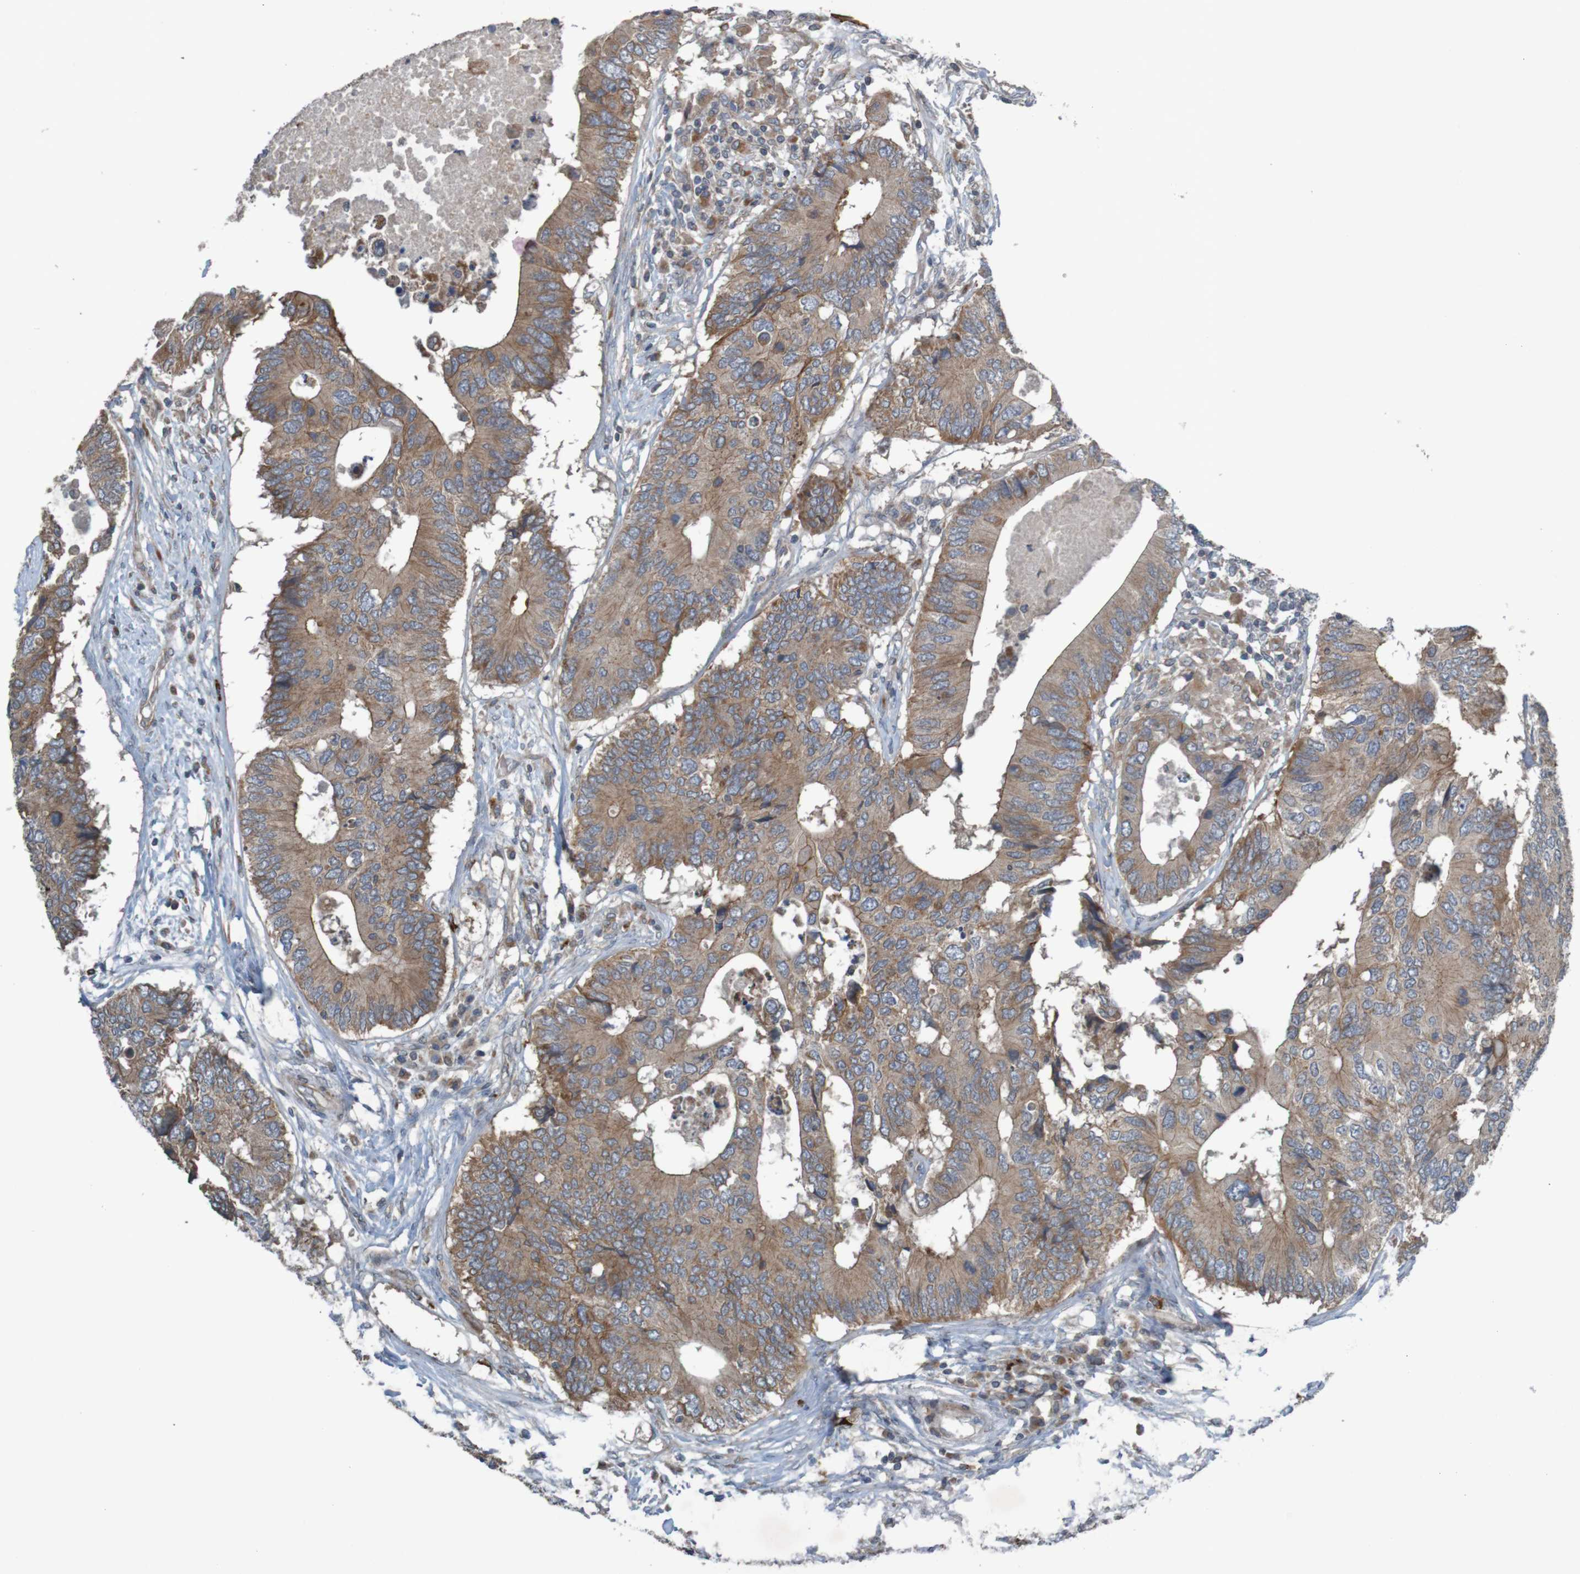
{"staining": {"intensity": "moderate", "quantity": ">75%", "location": "cytoplasmic/membranous"}, "tissue": "colorectal cancer", "cell_type": "Tumor cells", "image_type": "cancer", "snomed": [{"axis": "morphology", "description": "Adenocarcinoma, NOS"}, {"axis": "topography", "description": "Colon"}], "caption": "Immunohistochemical staining of colorectal cancer displays medium levels of moderate cytoplasmic/membranous protein staining in approximately >75% of tumor cells. (Stains: DAB in brown, nuclei in blue, Microscopy: brightfield microscopy at high magnification).", "gene": "B3GAT2", "patient": {"sex": "male", "age": 71}}